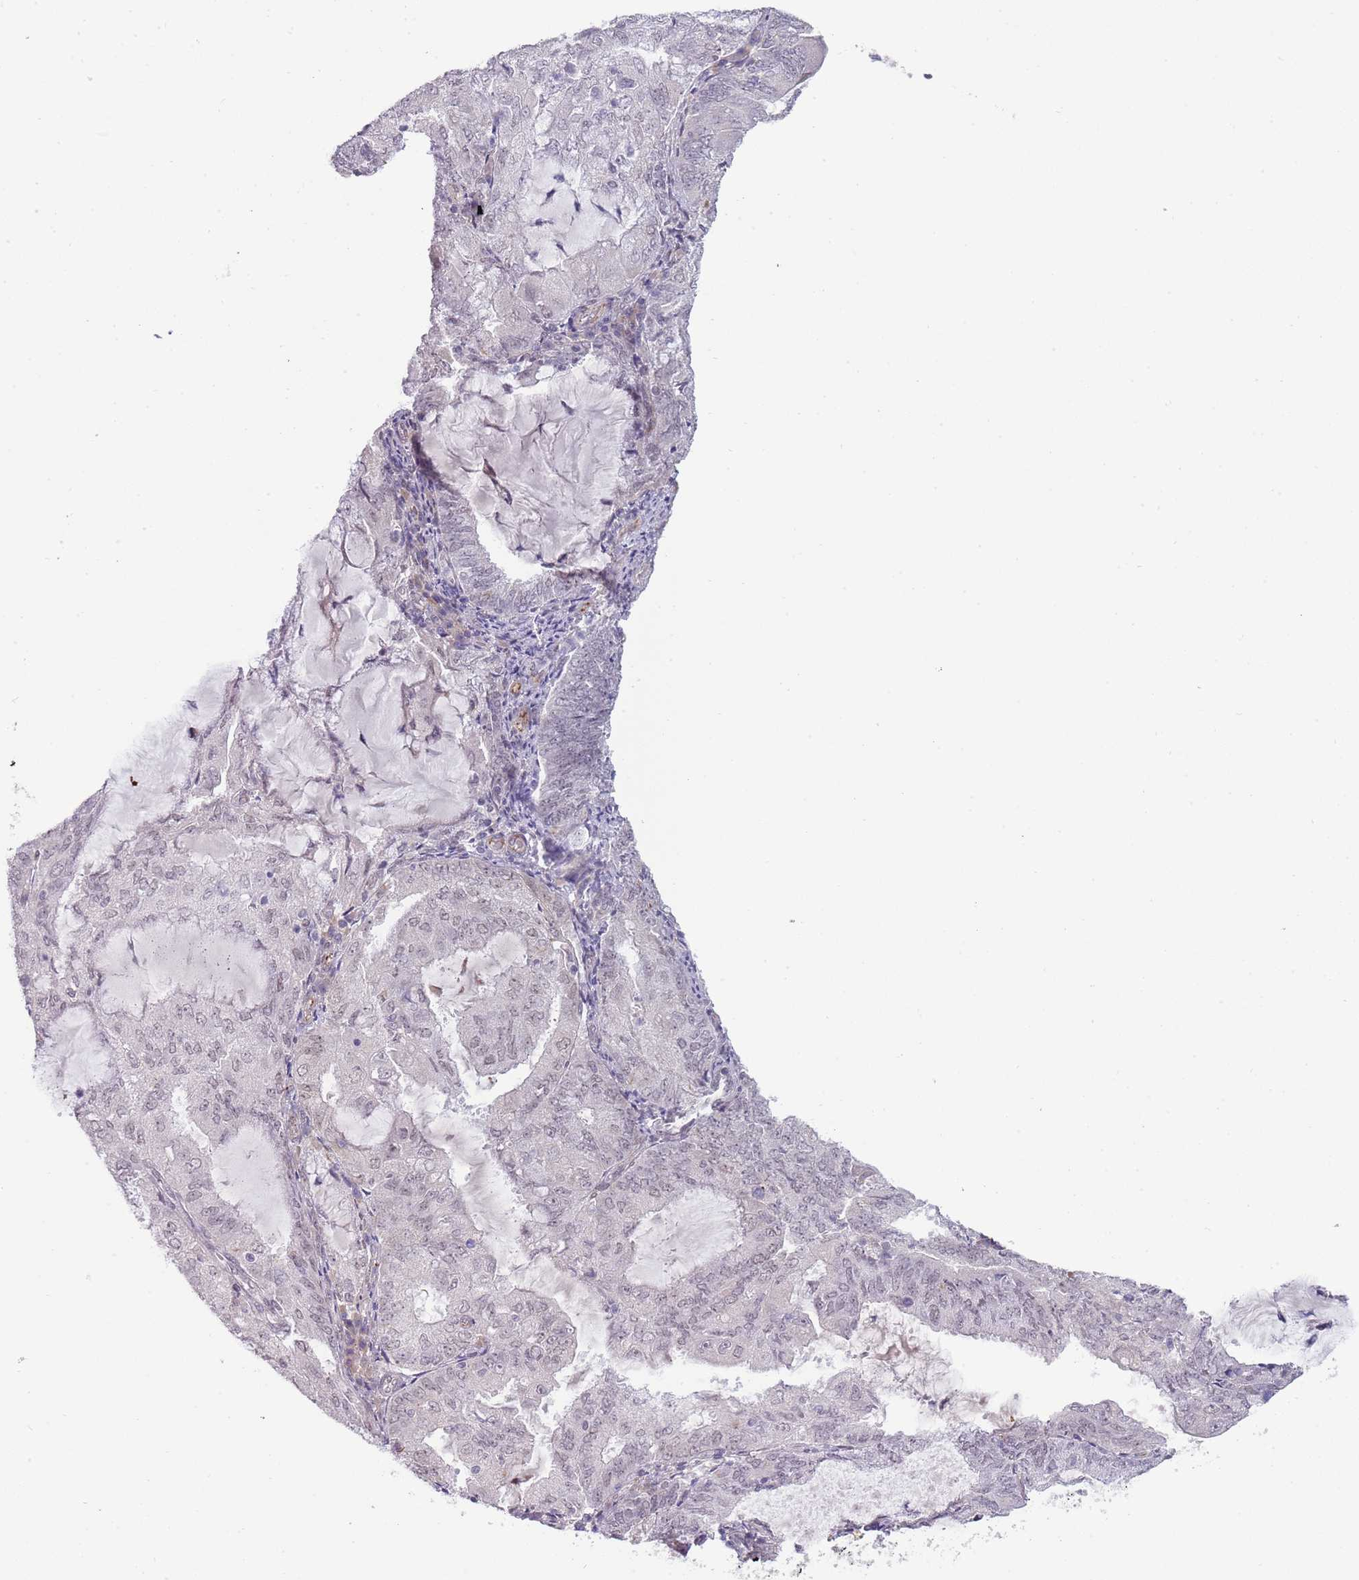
{"staining": {"intensity": "negative", "quantity": "none", "location": "none"}, "tissue": "endometrial cancer", "cell_type": "Tumor cells", "image_type": "cancer", "snomed": [{"axis": "morphology", "description": "Adenocarcinoma, NOS"}, {"axis": "topography", "description": "Endometrium"}], "caption": "Endometrial adenocarcinoma was stained to show a protein in brown. There is no significant positivity in tumor cells.", "gene": "NBPF3", "patient": {"sex": "female", "age": 81}}